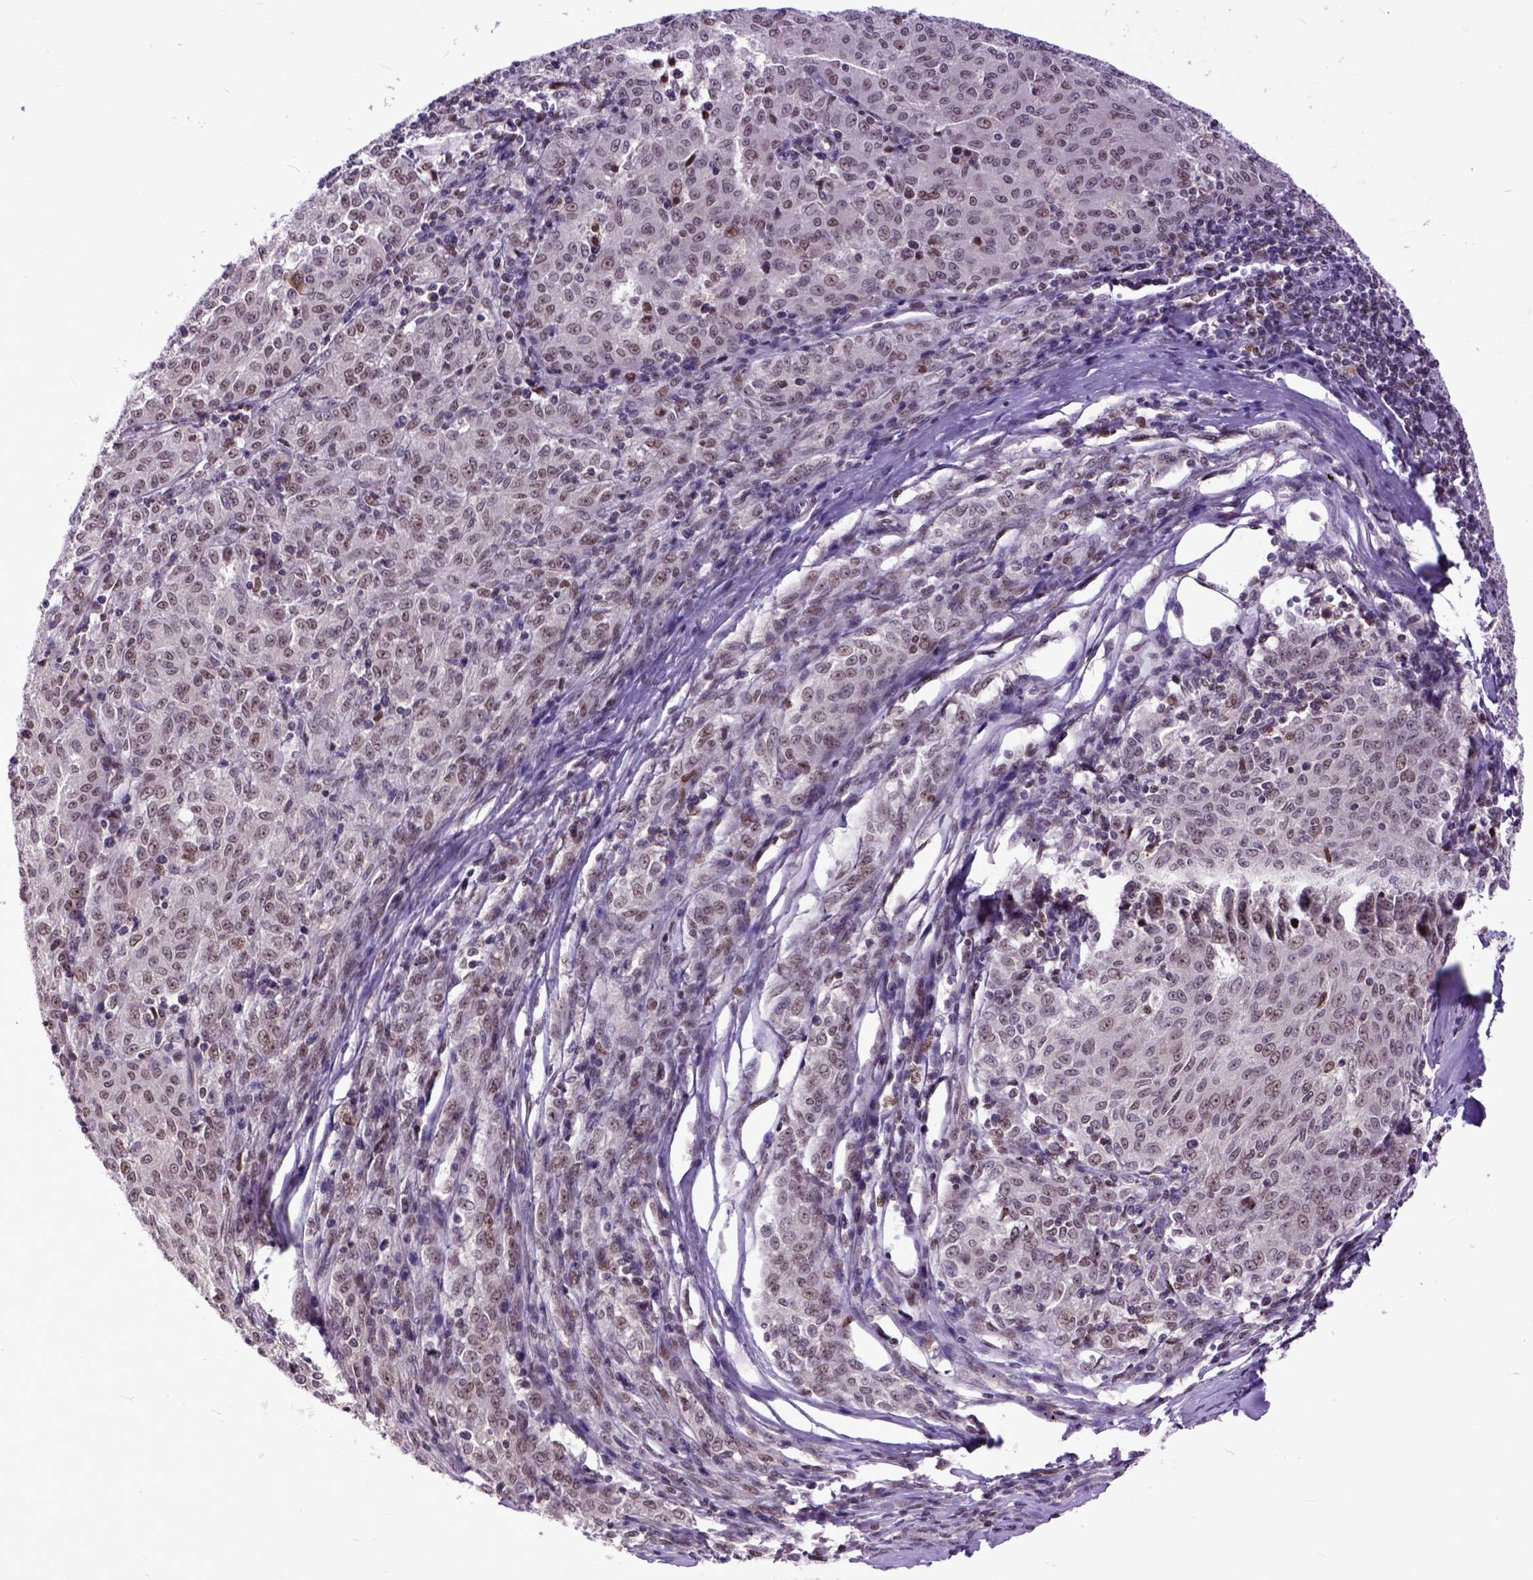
{"staining": {"intensity": "weak", "quantity": ">75%", "location": "nuclear"}, "tissue": "melanoma", "cell_type": "Tumor cells", "image_type": "cancer", "snomed": [{"axis": "morphology", "description": "Malignant melanoma, NOS"}, {"axis": "topography", "description": "Skin"}], "caption": "Malignant melanoma stained with DAB immunohistochemistry shows low levels of weak nuclear staining in approximately >75% of tumor cells. (DAB = brown stain, brightfield microscopy at high magnification).", "gene": "RCC2", "patient": {"sex": "female", "age": 72}}